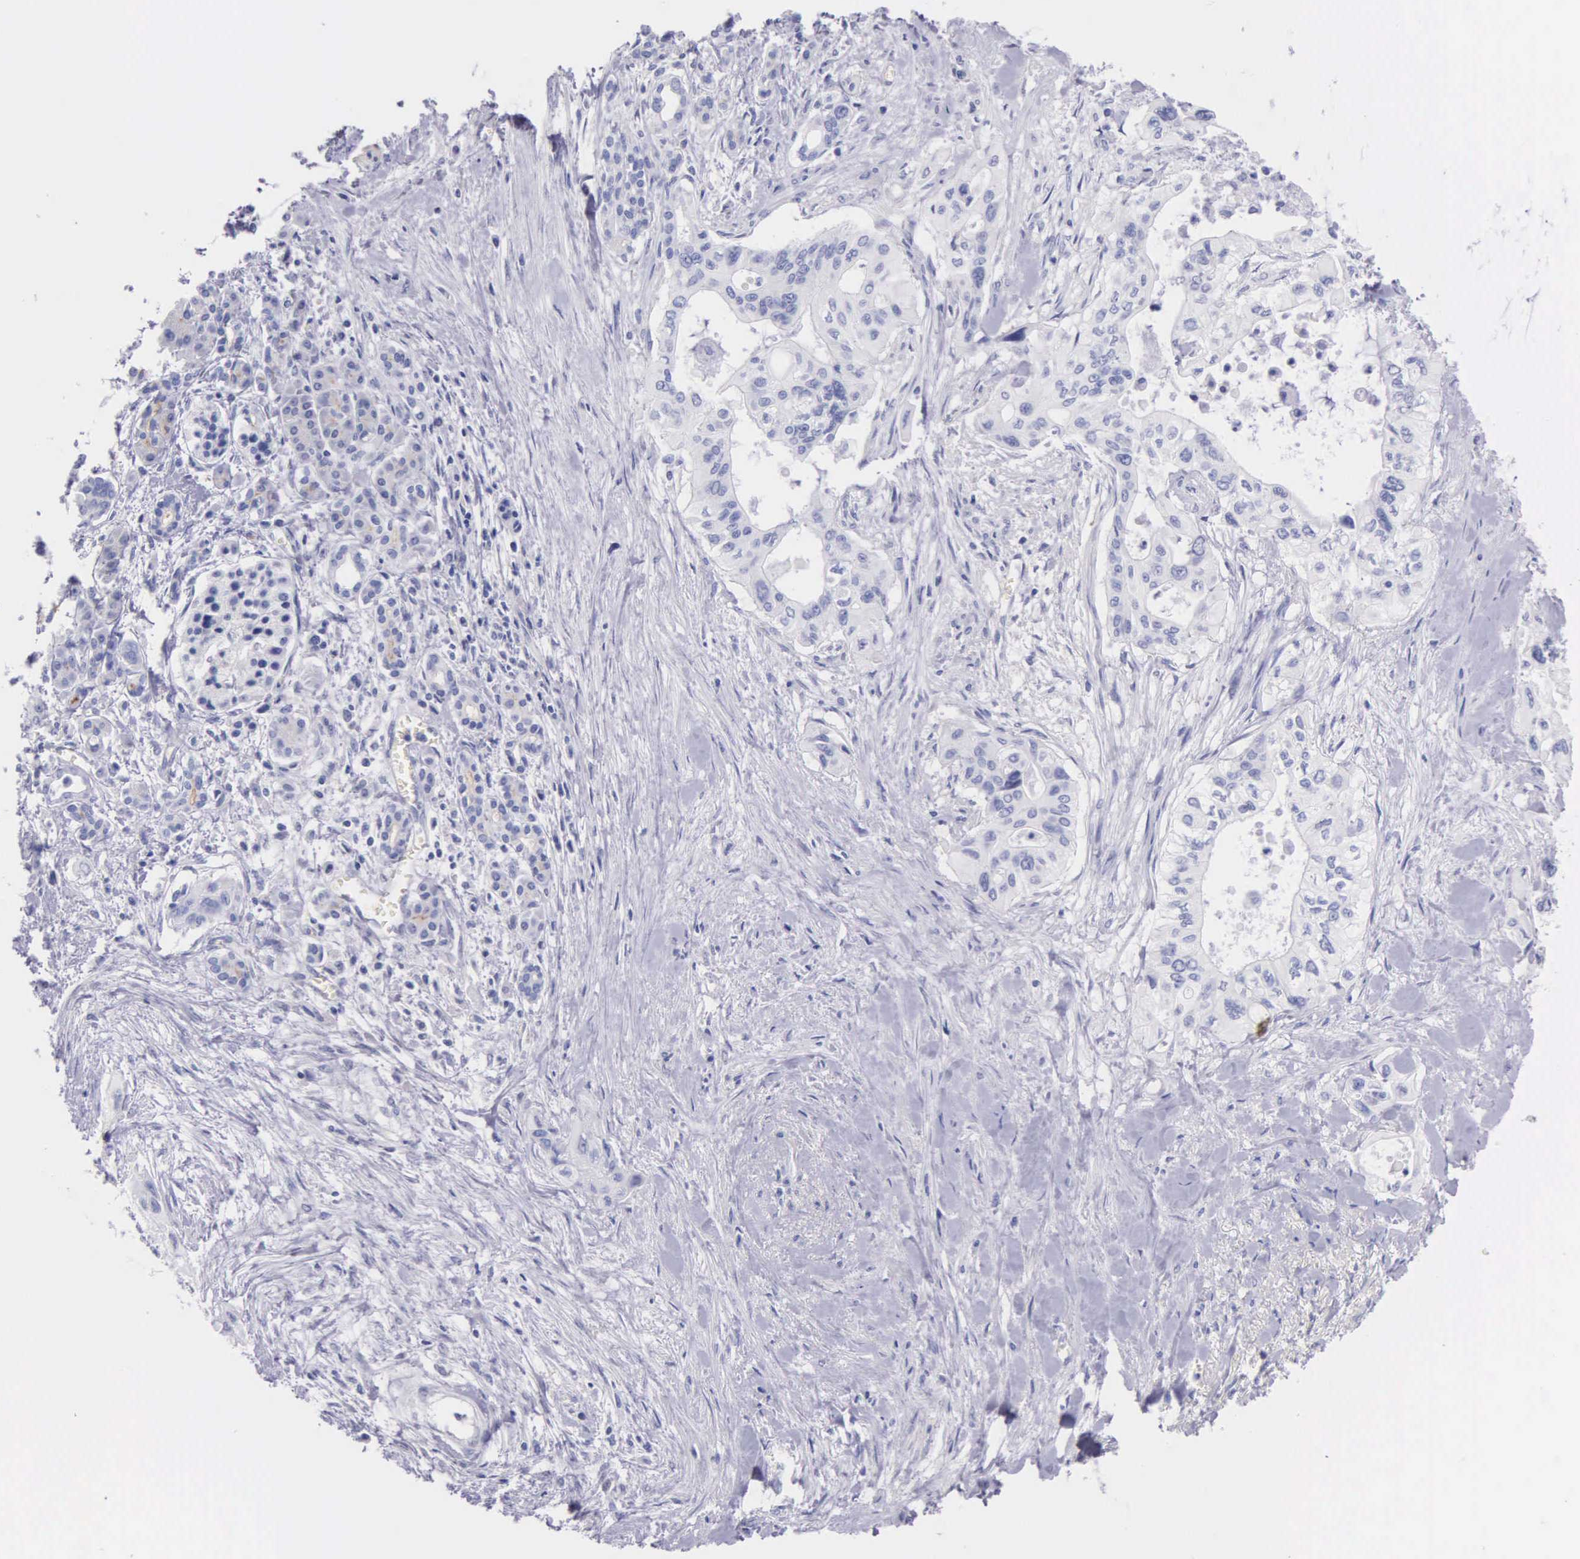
{"staining": {"intensity": "negative", "quantity": "none", "location": "none"}, "tissue": "pancreatic cancer", "cell_type": "Tumor cells", "image_type": "cancer", "snomed": [{"axis": "morphology", "description": "Adenocarcinoma, NOS"}, {"axis": "topography", "description": "Pancreas"}], "caption": "Human pancreatic adenocarcinoma stained for a protein using IHC reveals no staining in tumor cells.", "gene": "GSTT2", "patient": {"sex": "male", "age": 77}}